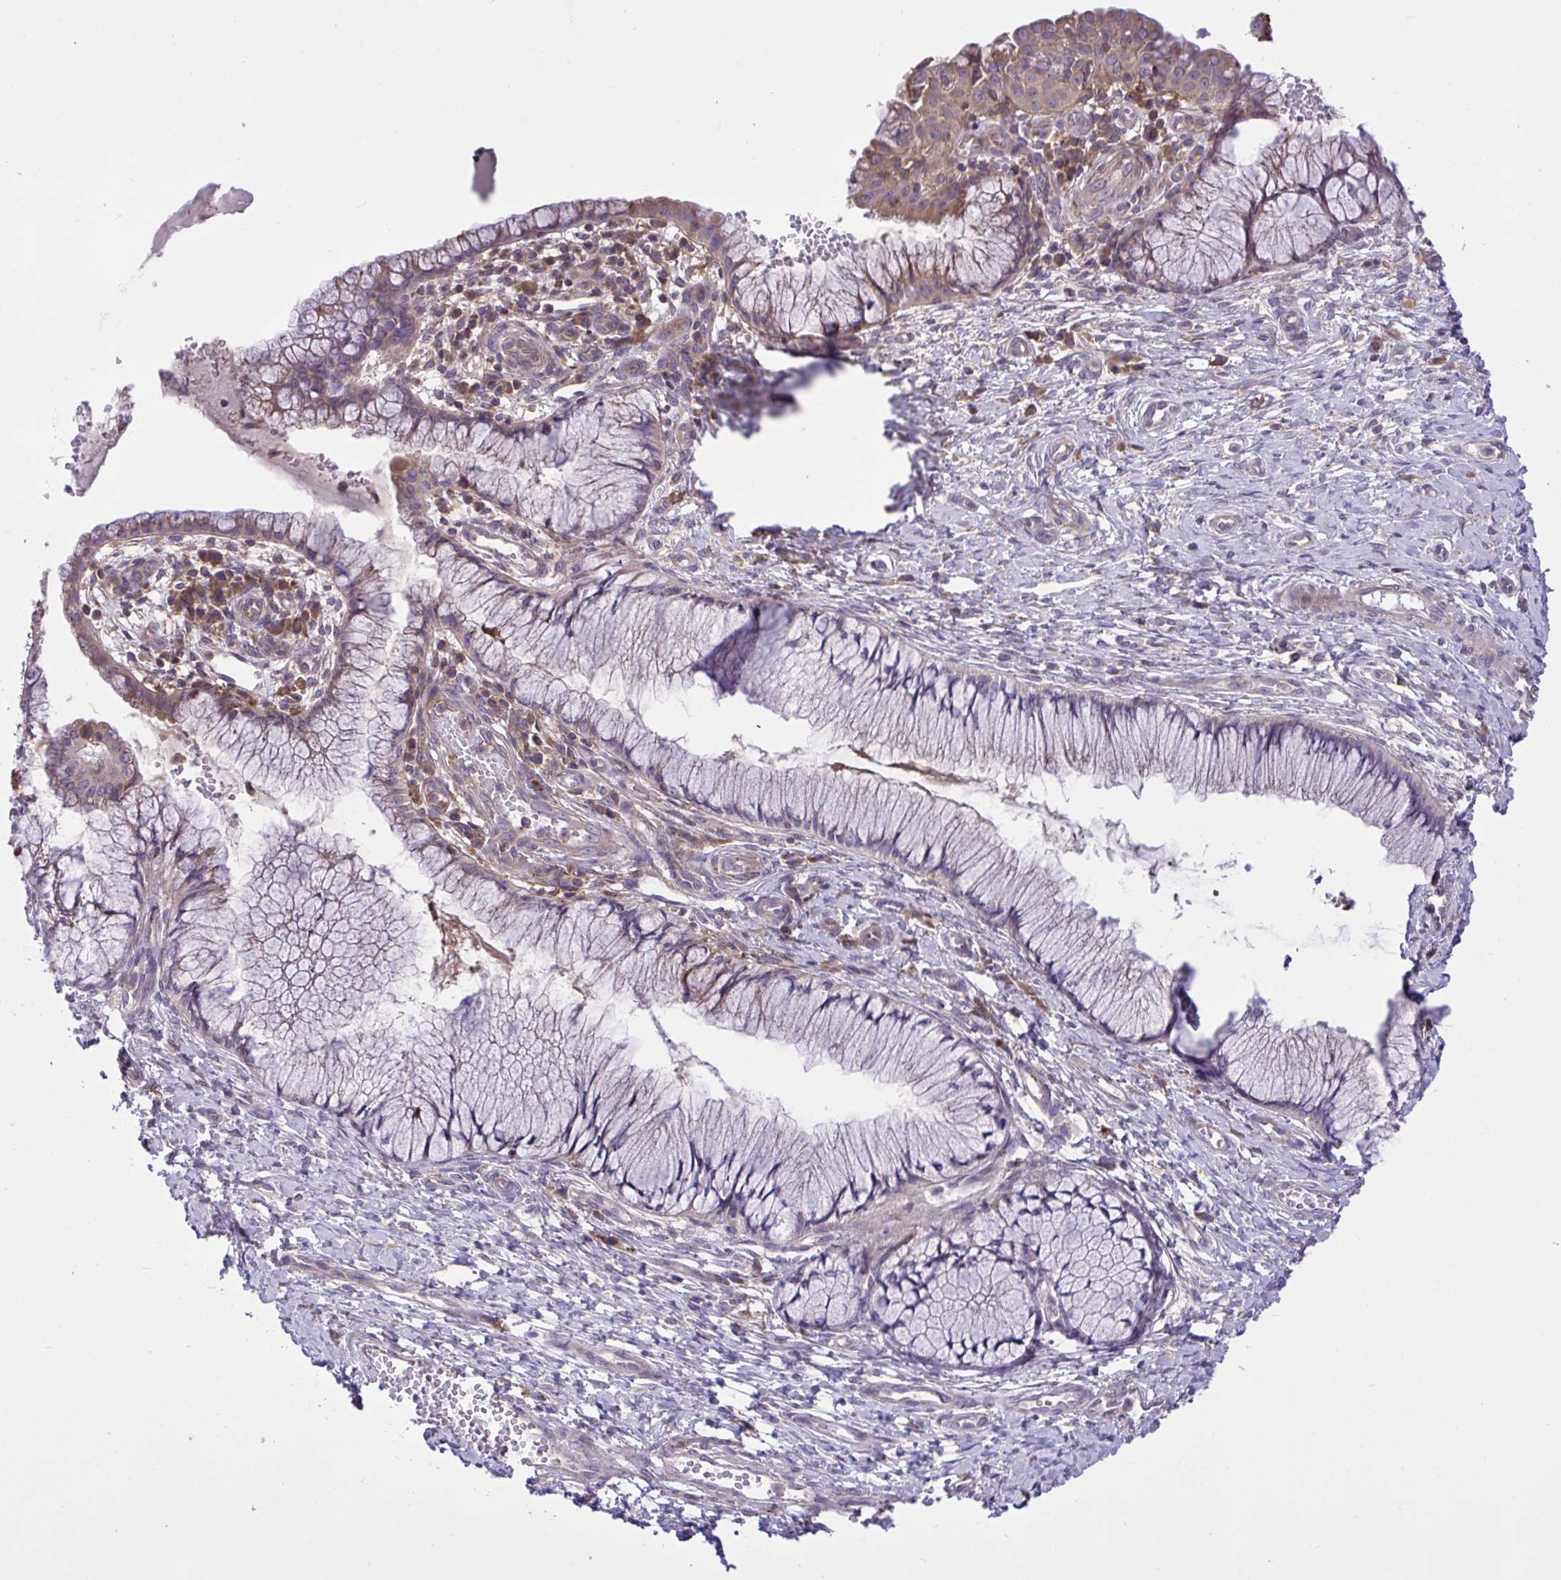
{"staining": {"intensity": "moderate", "quantity": "25%-75%", "location": "cytoplasmic/membranous"}, "tissue": "cervix", "cell_type": "Glandular cells", "image_type": "normal", "snomed": [{"axis": "morphology", "description": "Normal tissue, NOS"}, {"axis": "topography", "description": "Cervix"}], "caption": "High-power microscopy captured an IHC photomicrograph of benign cervix, revealing moderate cytoplasmic/membranous staining in about 25%-75% of glandular cells.", "gene": "GRB14", "patient": {"sex": "female", "age": 37}}